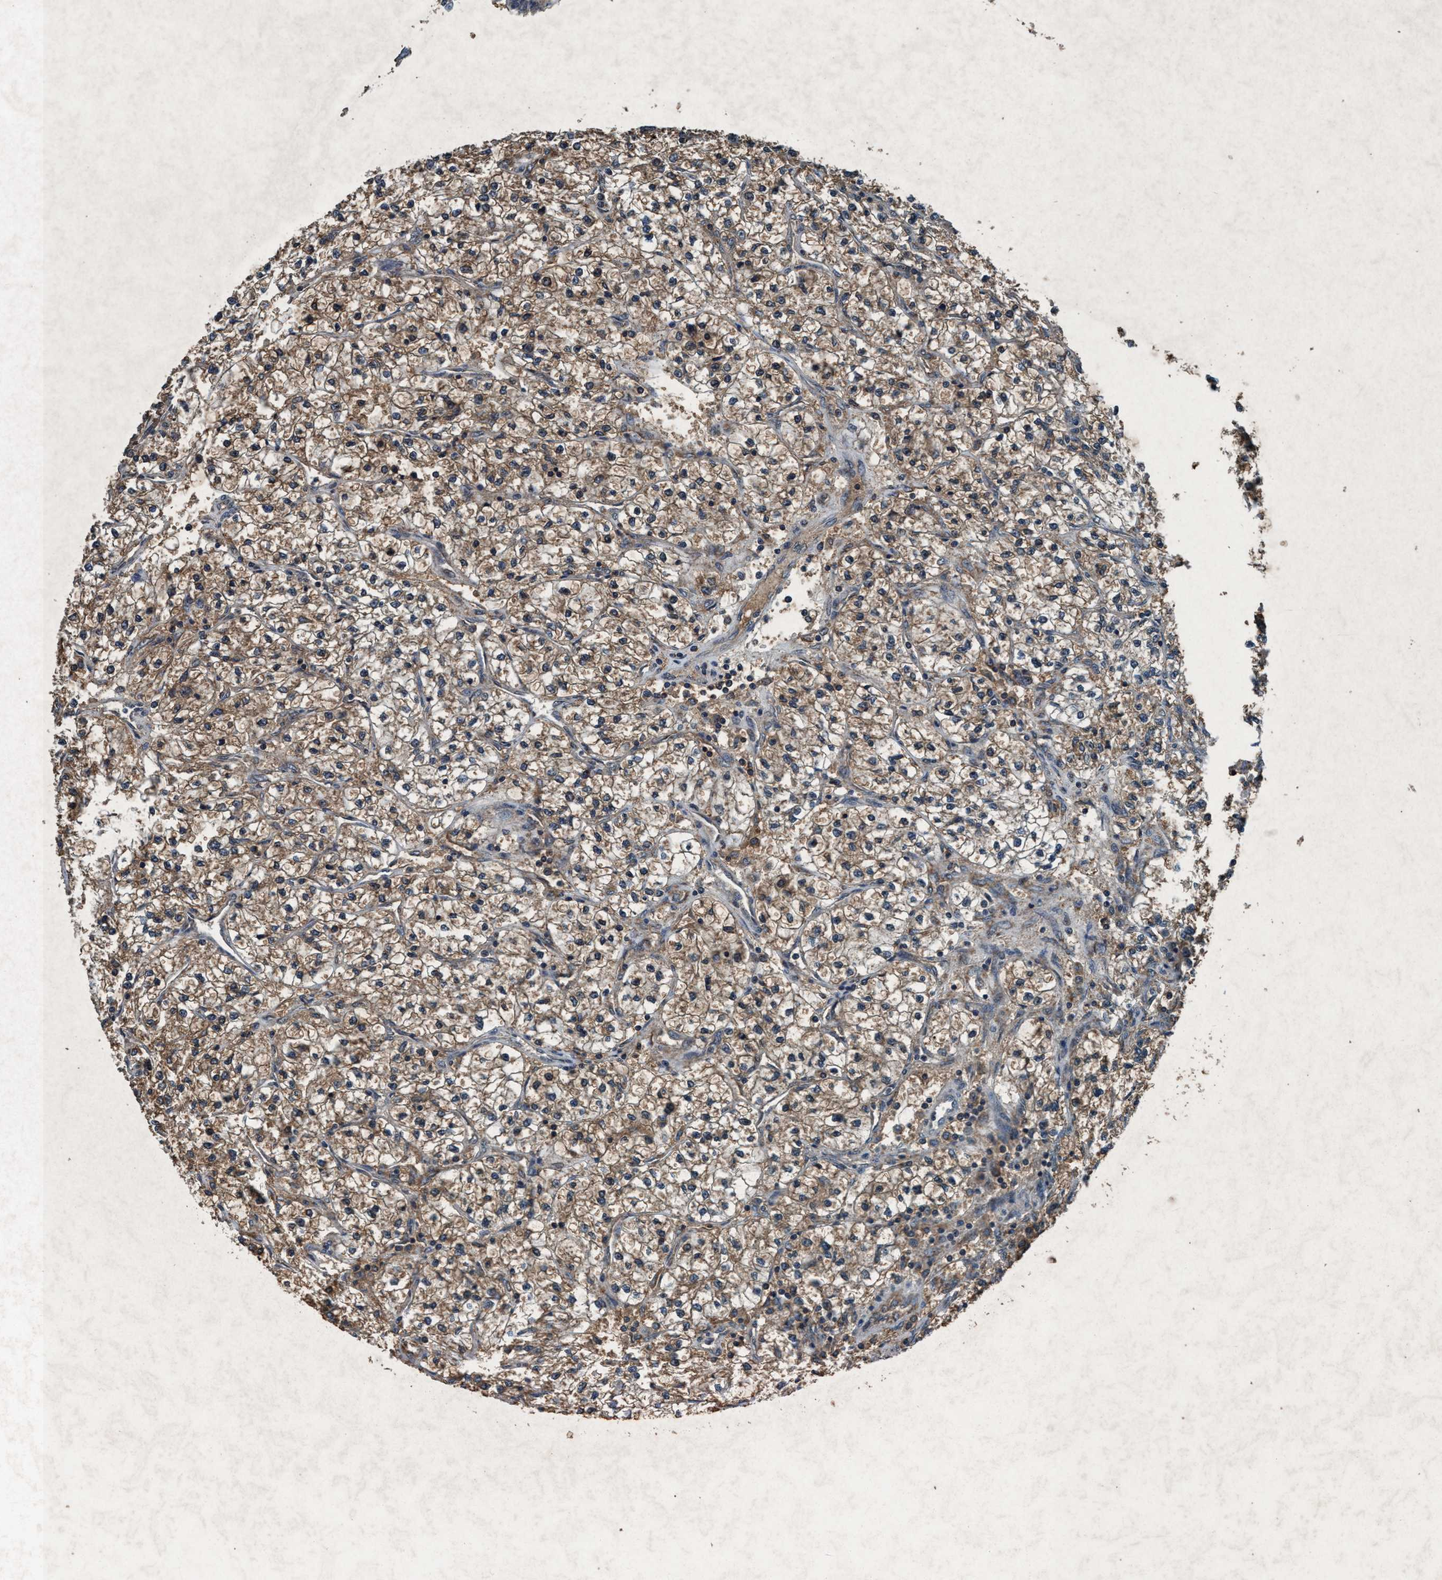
{"staining": {"intensity": "moderate", "quantity": ">75%", "location": "cytoplasmic/membranous"}, "tissue": "renal cancer", "cell_type": "Tumor cells", "image_type": "cancer", "snomed": [{"axis": "morphology", "description": "Adenocarcinoma, NOS"}, {"axis": "topography", "description": "Kidney"}], "caption": "Tumor cells reveal moderate cytoplasmic/membranous staining in approximately >75% of cells in renal cancer (adenocarcinoma).", "gene": "AKT1S1", "patient": {"sex": "female", "age": 57}}